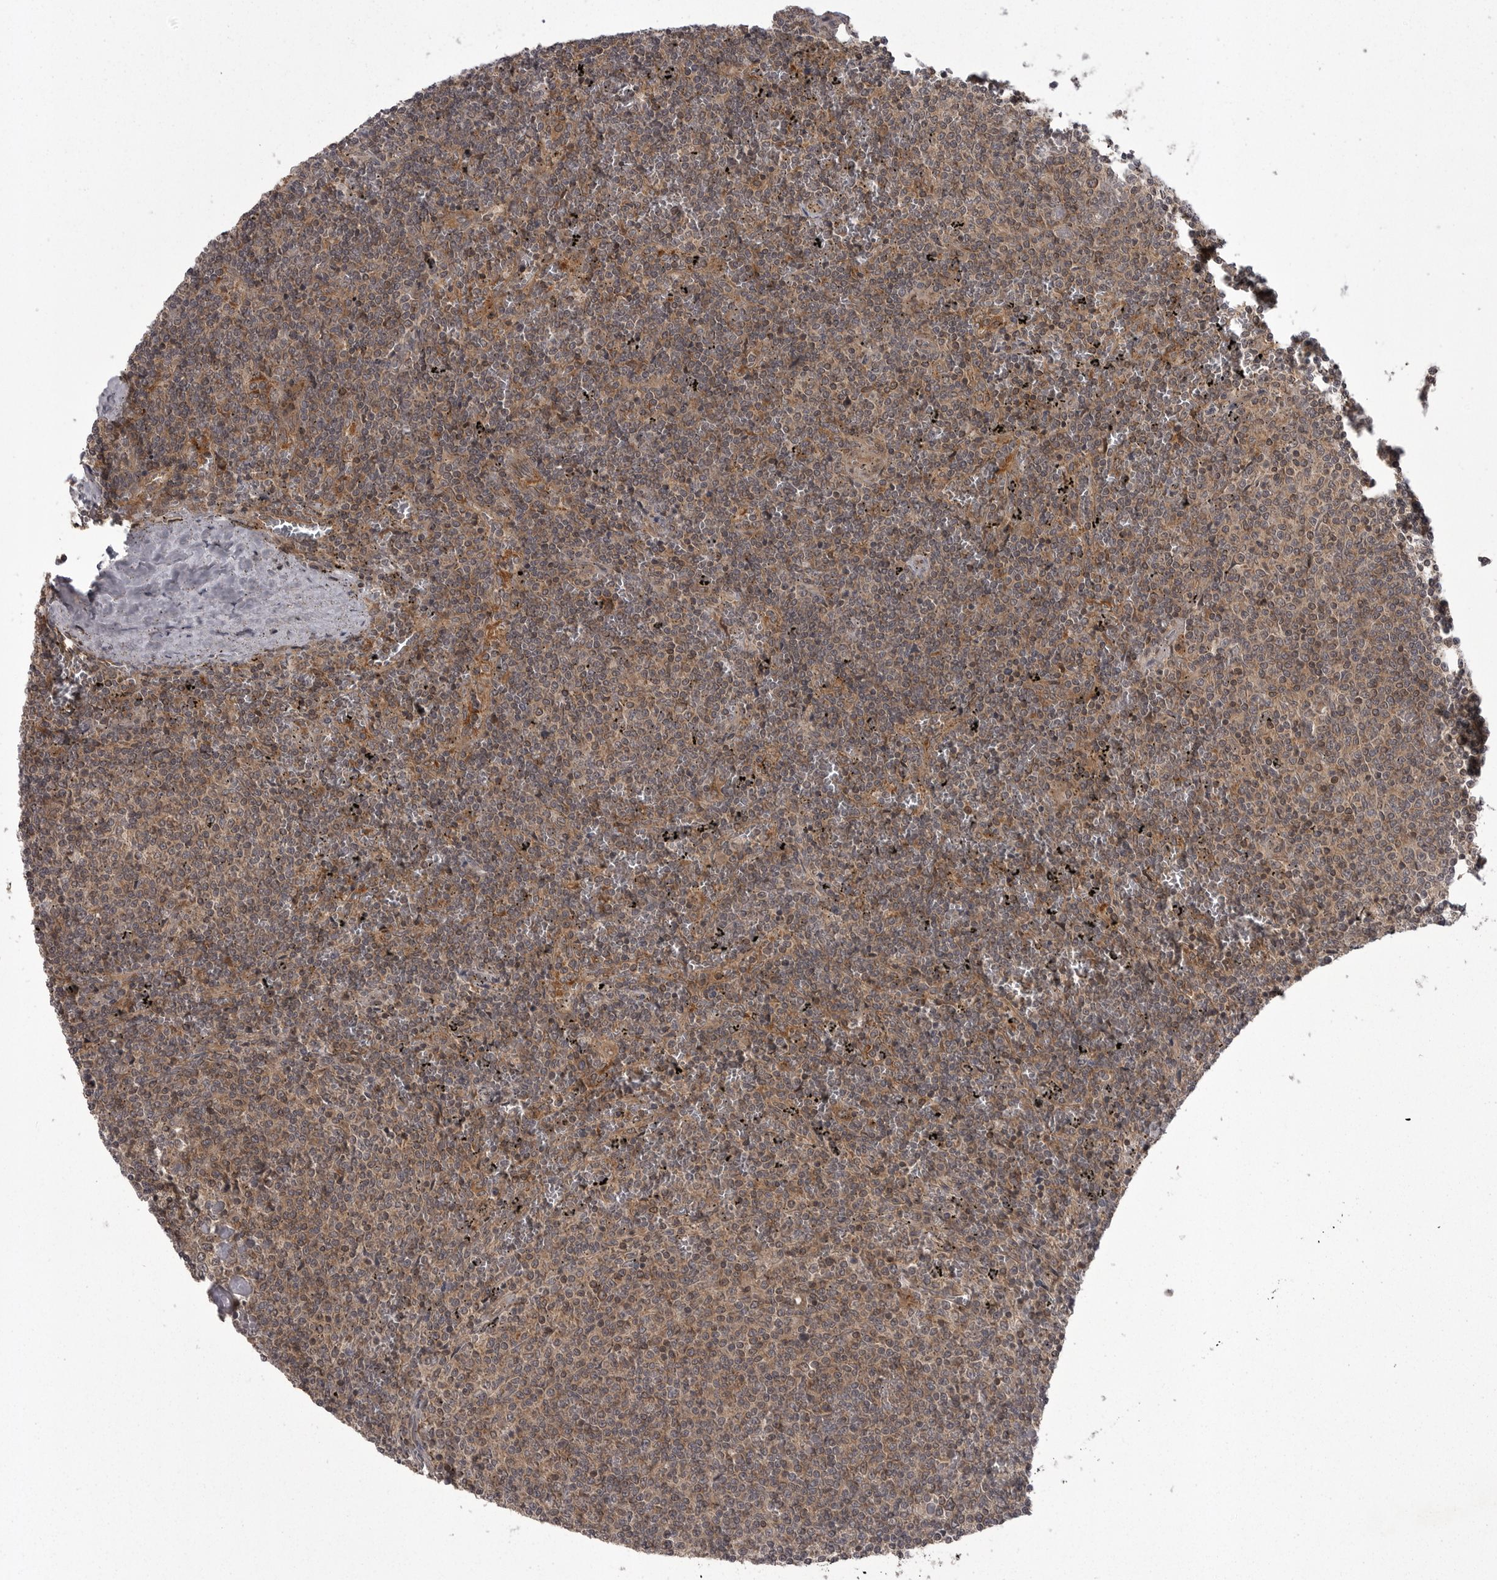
{"staining": {"intensity": "weak", "quantity": ">75%", "location": "cytoplasmic/membranous"}, "tissue": "lymphoma", "cell_type": "Tumor cells", "image_type": "cancer", "snomed": [{"axis": "morphology", "description": "Malignant lymphoma, non-Hodgkin's type, Low grade"}, {"axis": "topography", "description": "Spleen"}], "caption": "IHC (DAB (3,3'-diaminobenzidine)) staining of lymphoma demonstrates weak cytoplasmic/membranous protein staining in about >75% of tumor cells.", "gene": "STK24", "patient": {"sex": "female", "age": 50}}